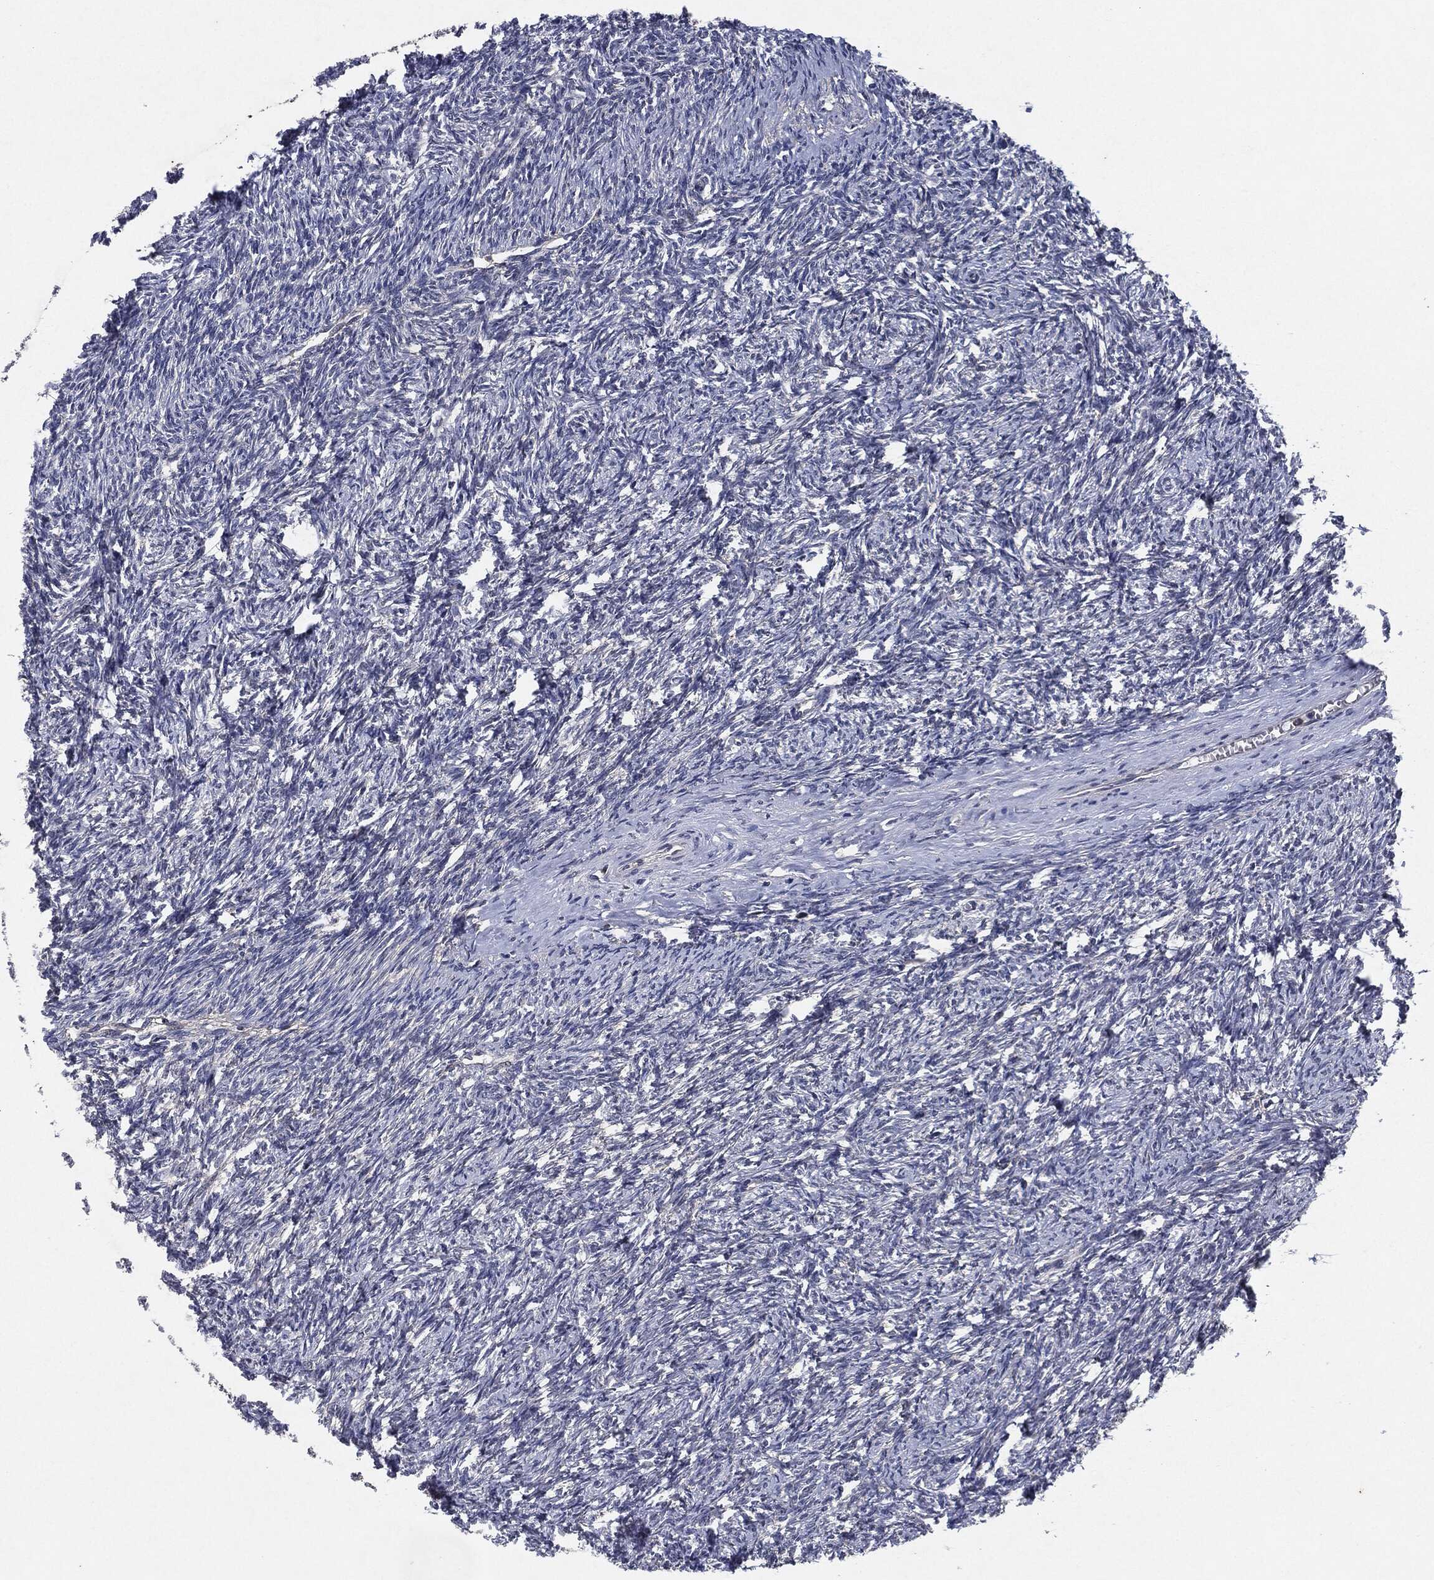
{"staining": {"intensity": "moderate", "quantity": ">75%", "location": "cytoplasmic/membranous"}, "tissue": "ovary", "cell_type": "Follicle cells", "image_type": "normal", "snomed": [{"axis": "morphology", "description": "Normal tissue, NOS"}, {"axis": "topography", "description": "Fallopian tube"}, {"axis": "topography", "description": "Ovary"}], "caption": "A histopathology image of ovary stained for a protein exhibits moderate cytoplasmic/membranous brown staining in follicle cells. The staining was performed using DAB (3,3'-diaminobenzidine) to visualize the protein expression in brown, while the nuclei were stained in blue with hematoxylin (Magnification: 20x).", "gene": "SLC31A2", "patient": {"sex": "female", "age": 33}}